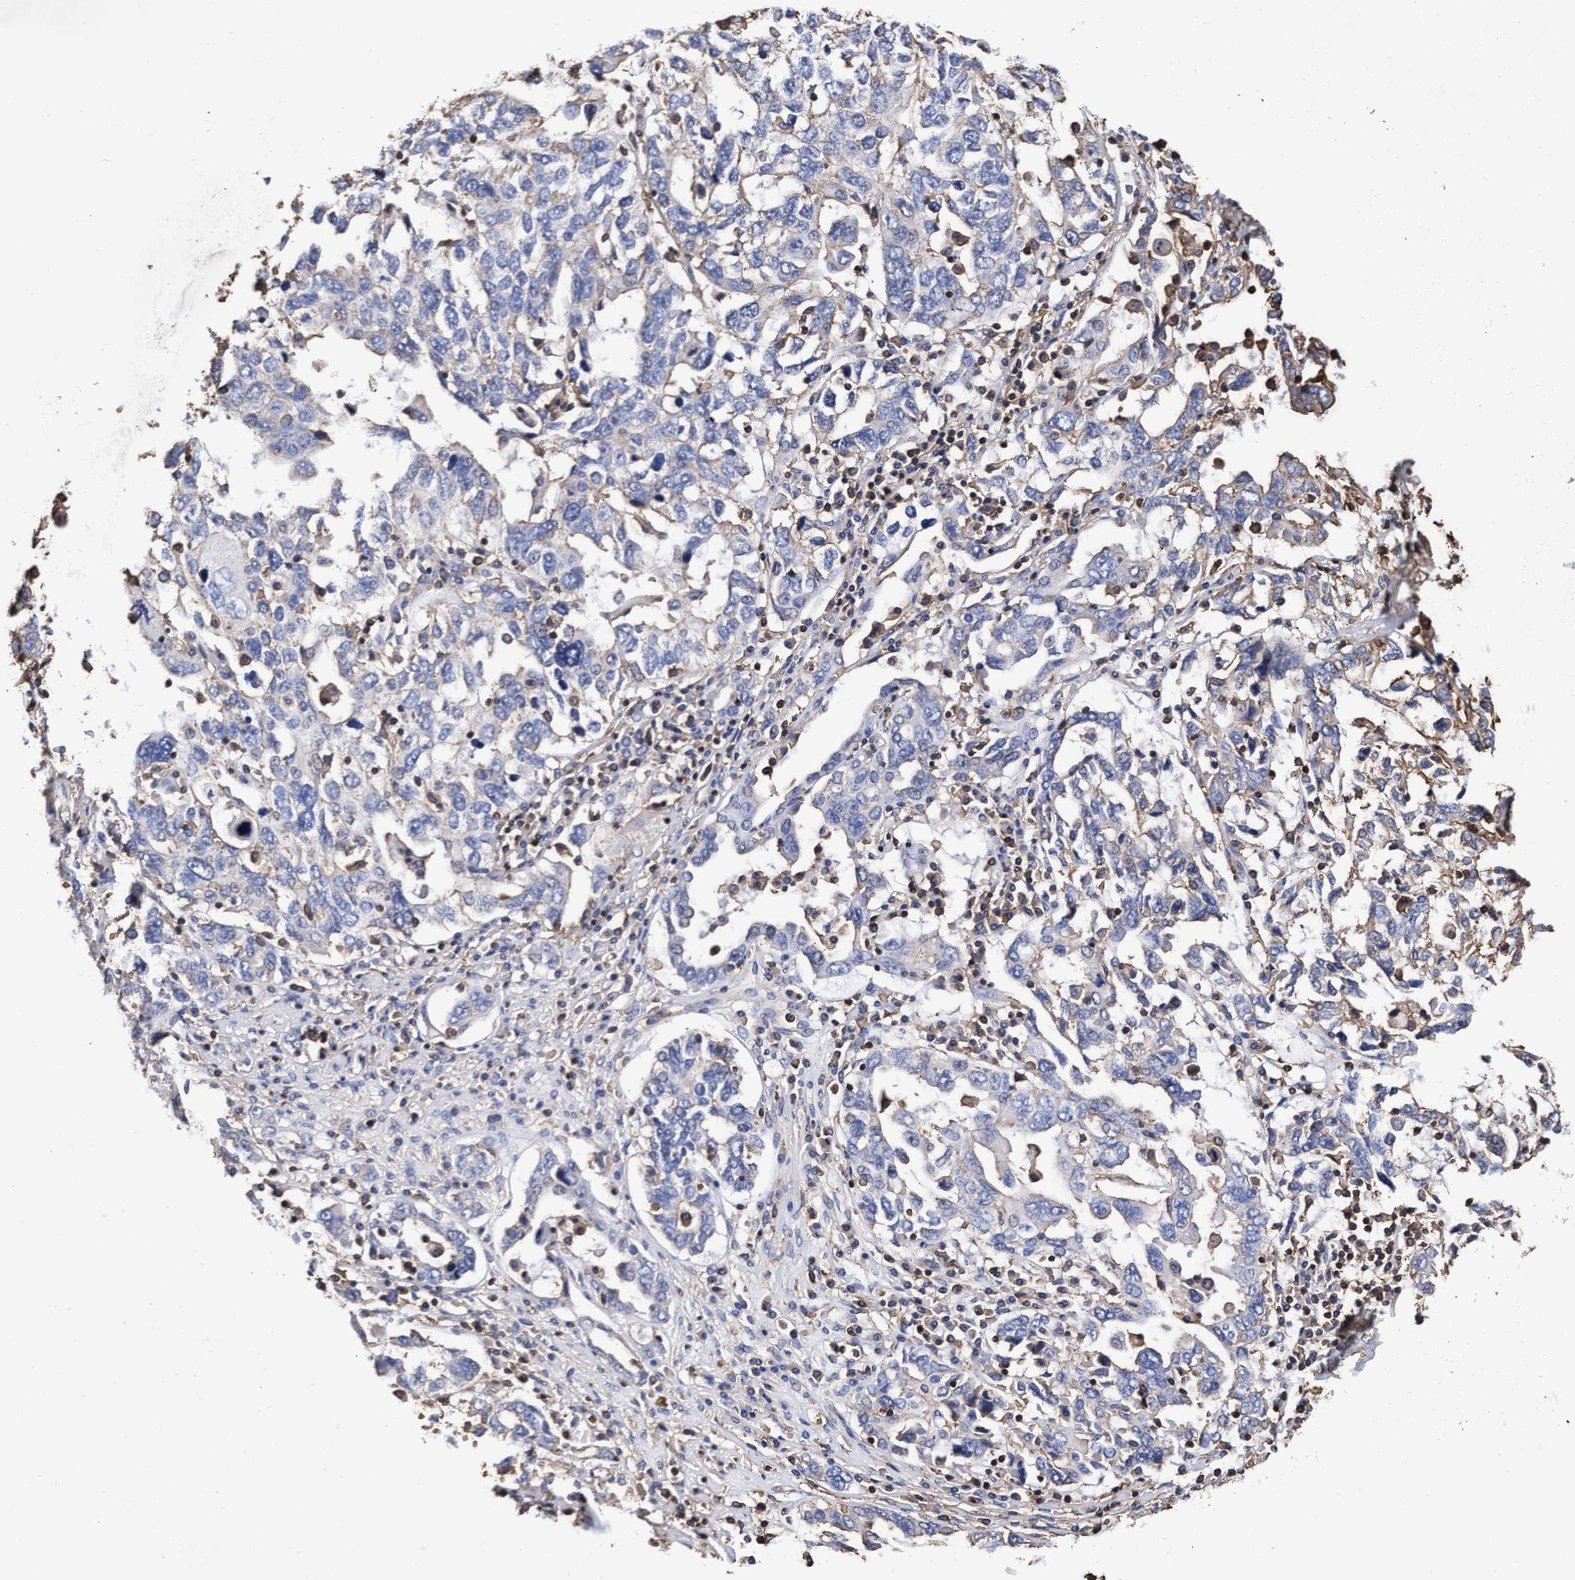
{"staining": {"intensity": "weak", "quantity": "<25%", "location": "cytoplasmic/membranous"}, "tissue": "ovarian cancer", "cell_type": "Tumor cells", "image_type": "cancer", "snomed": [{"axis": "morphology", "description": "Carcinoma, endometroid"}, {"axis": "topography", "description": "Ovary"}], "caption": "Tumor cells show no significant protein expression in endometroid carcinoma (ovarian).", "gene": "GRHPR", "patient": {"sex": "female", "age": 62}}